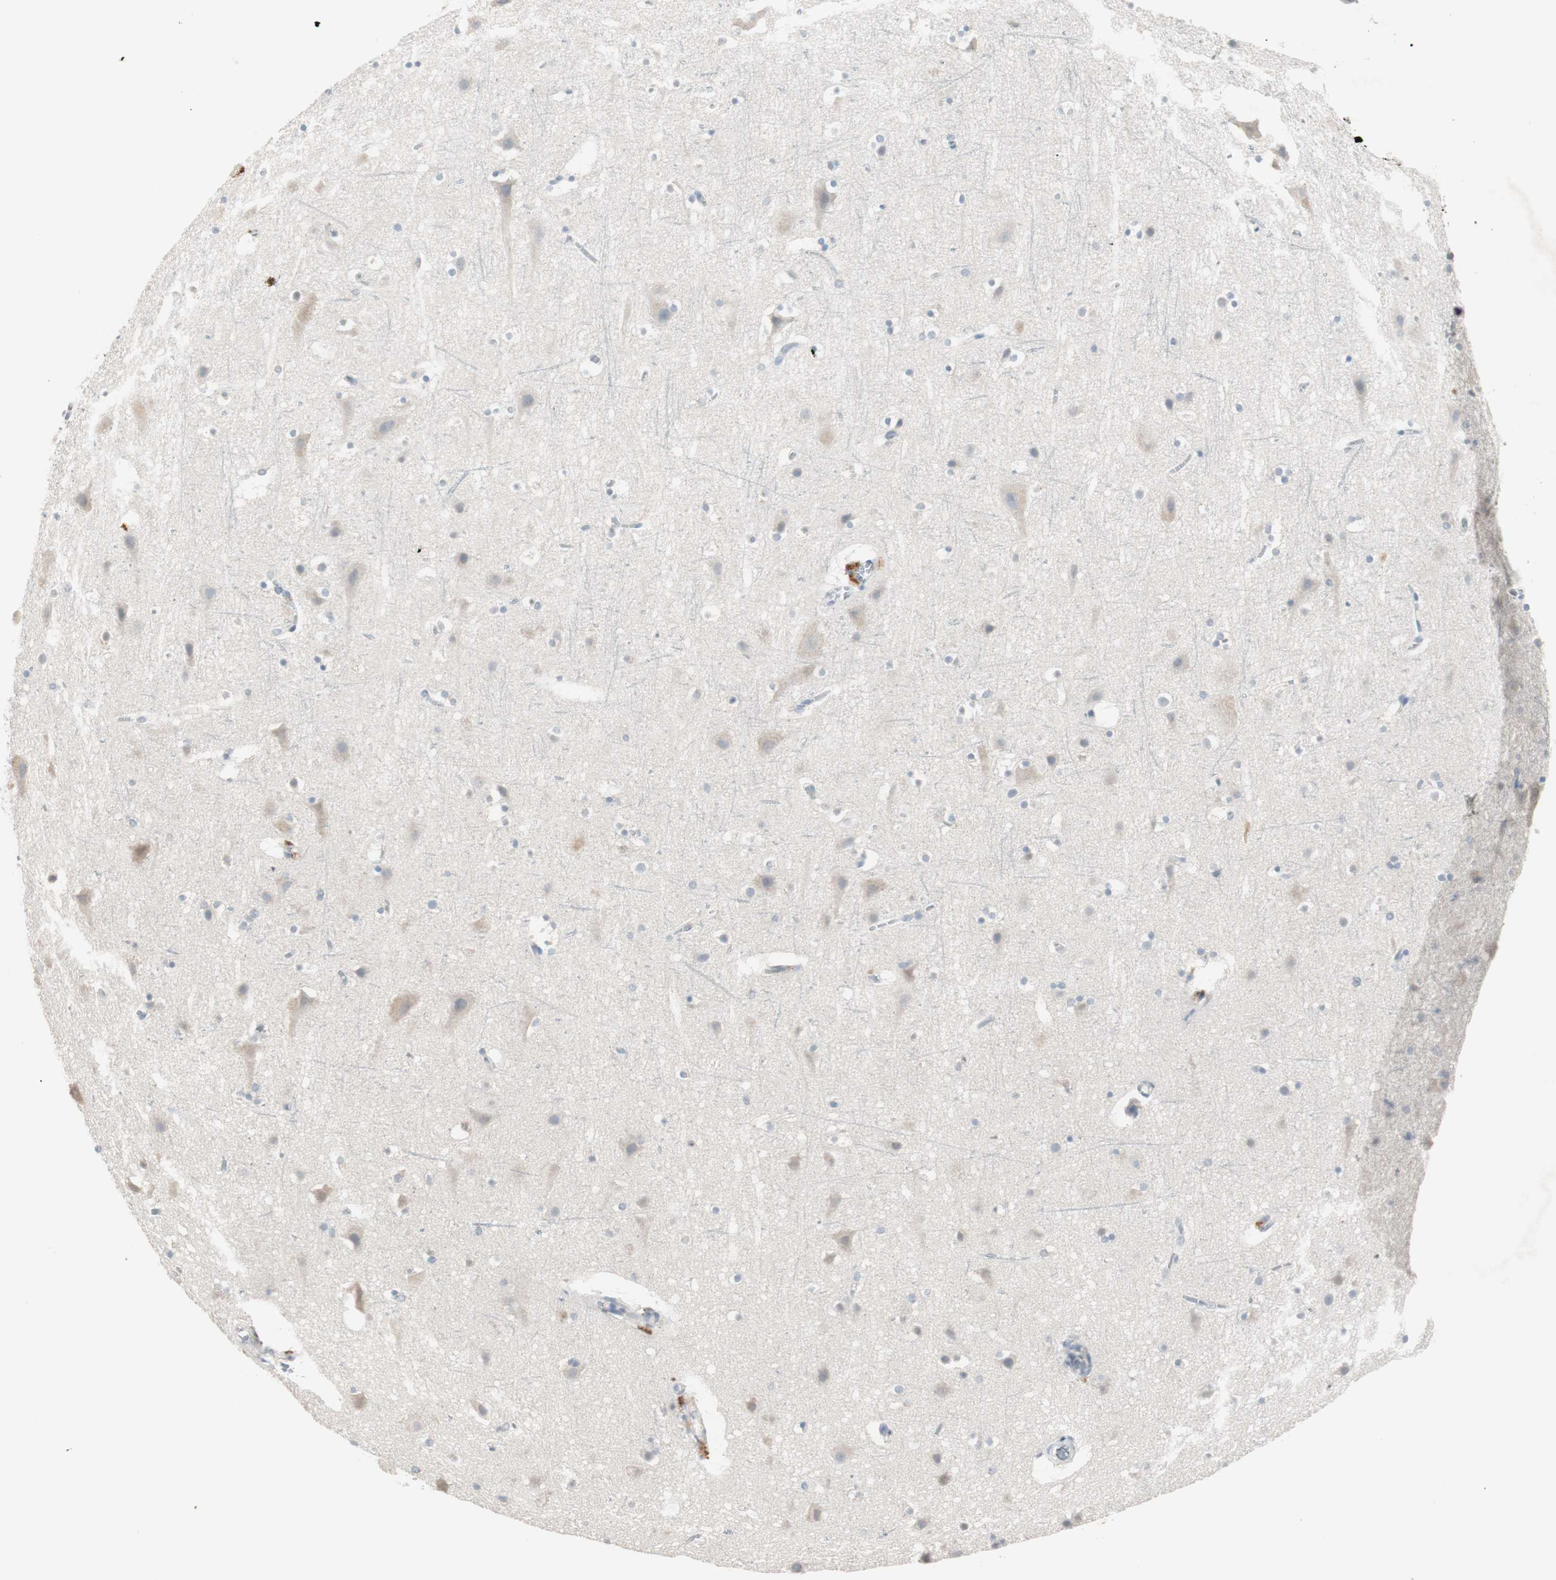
{"staining": {"intensity": "negative", "quantity": "none", "location": "none"}, "tissue": "cerebral cortex", "cell_type": "Endothelial cells", "image_type": "normal", "snomed": [{"axis": "morphology", "description": "Normal tissue, NOS"}, {"axis": "topography", "description": "Cerebral cortex"}], "caption": "This is an IHC micrograph of unremarkable human cerebral cortex. There is no positivity in endothelial cells.", "gene": "KHK", "patient": {"sex": "male", "age": 45}}